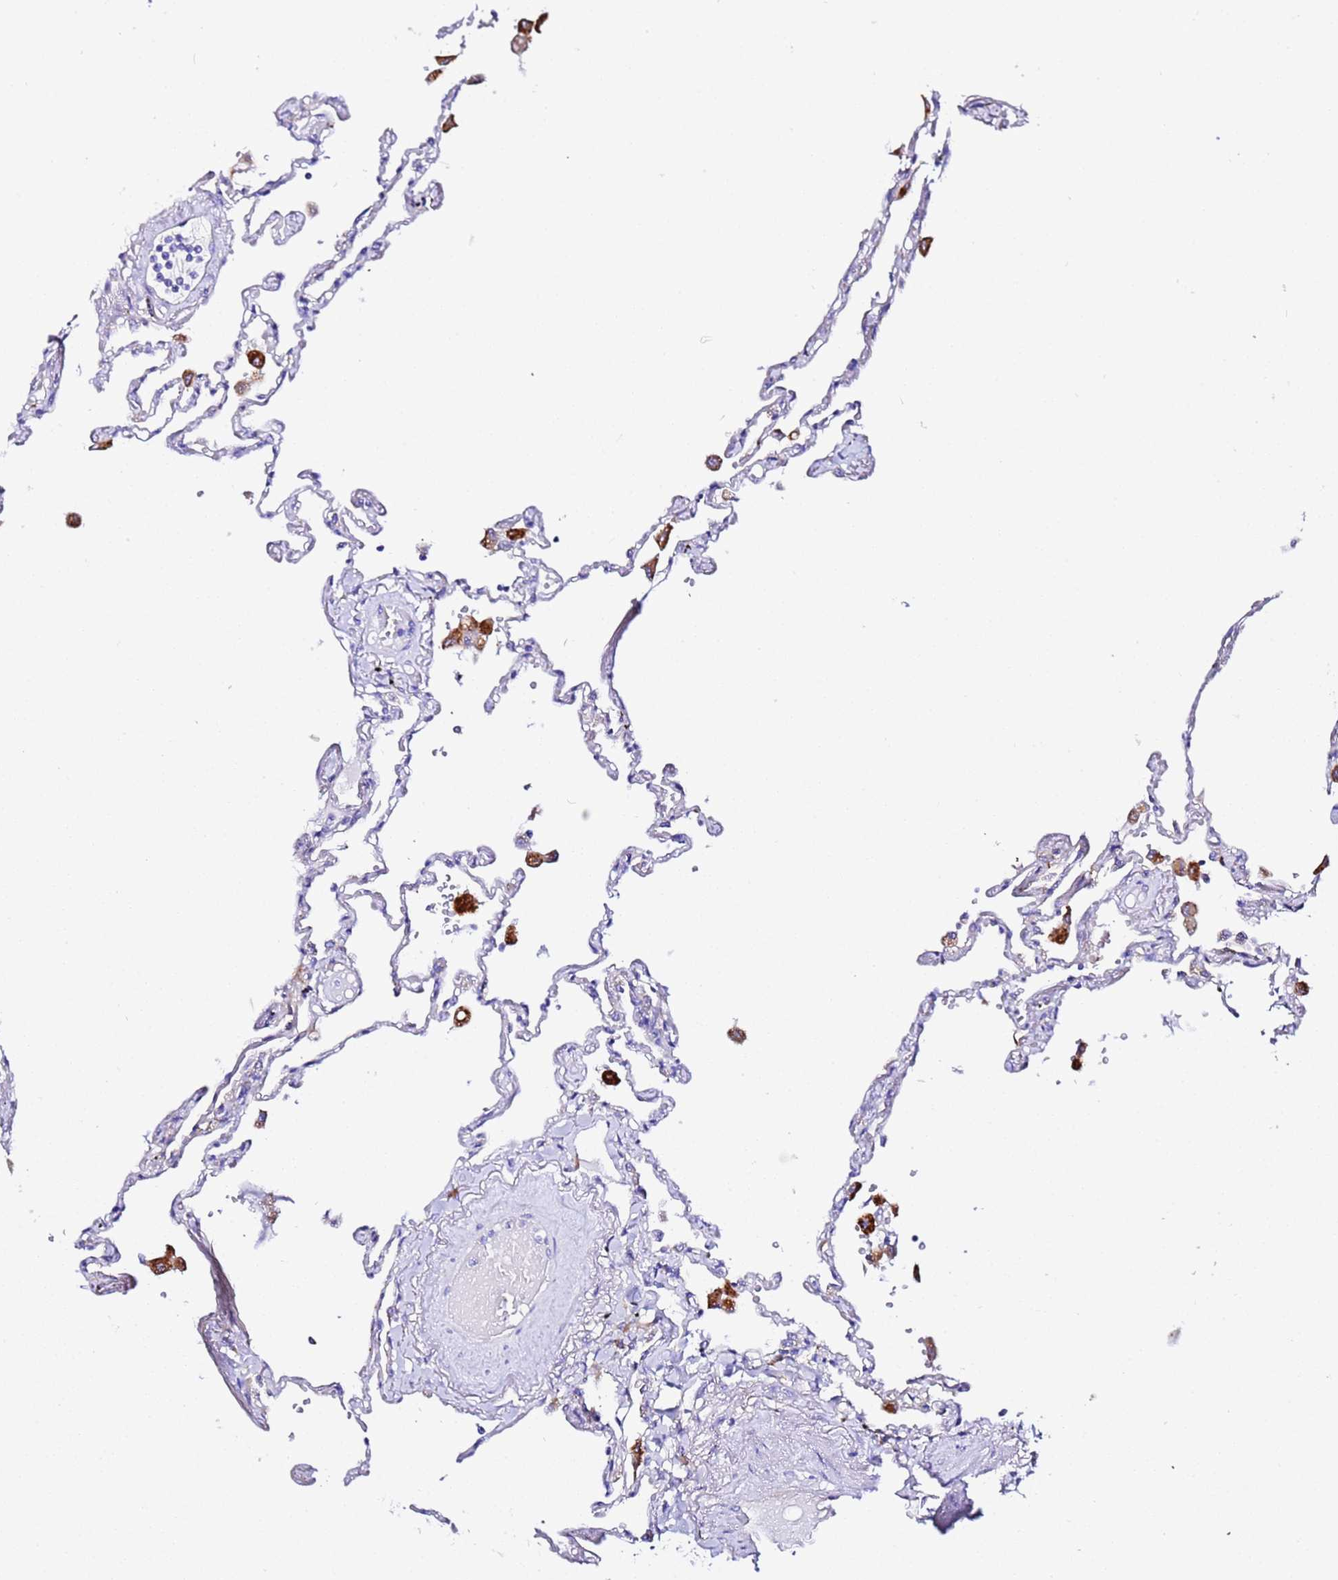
{"staining": {"intensity": "negative", "quantity": "none", "location": "none"}, "tissue": "lung", "cell_type": "Alveolar cells", "image_type": "normal", "snomed": [{"axis": "morphology", "description": "Normal tissue, NOS"}, {"axis": "topography", "description": "Lung"}], "caption": "DAB (3,3'-diaminobenzidine) immunohistochemical staining of unremarkable human lung shows no significant staining in alveolar cells.", "gene": "VTI1B", "patient": {"sex": "female", "age": 67}}